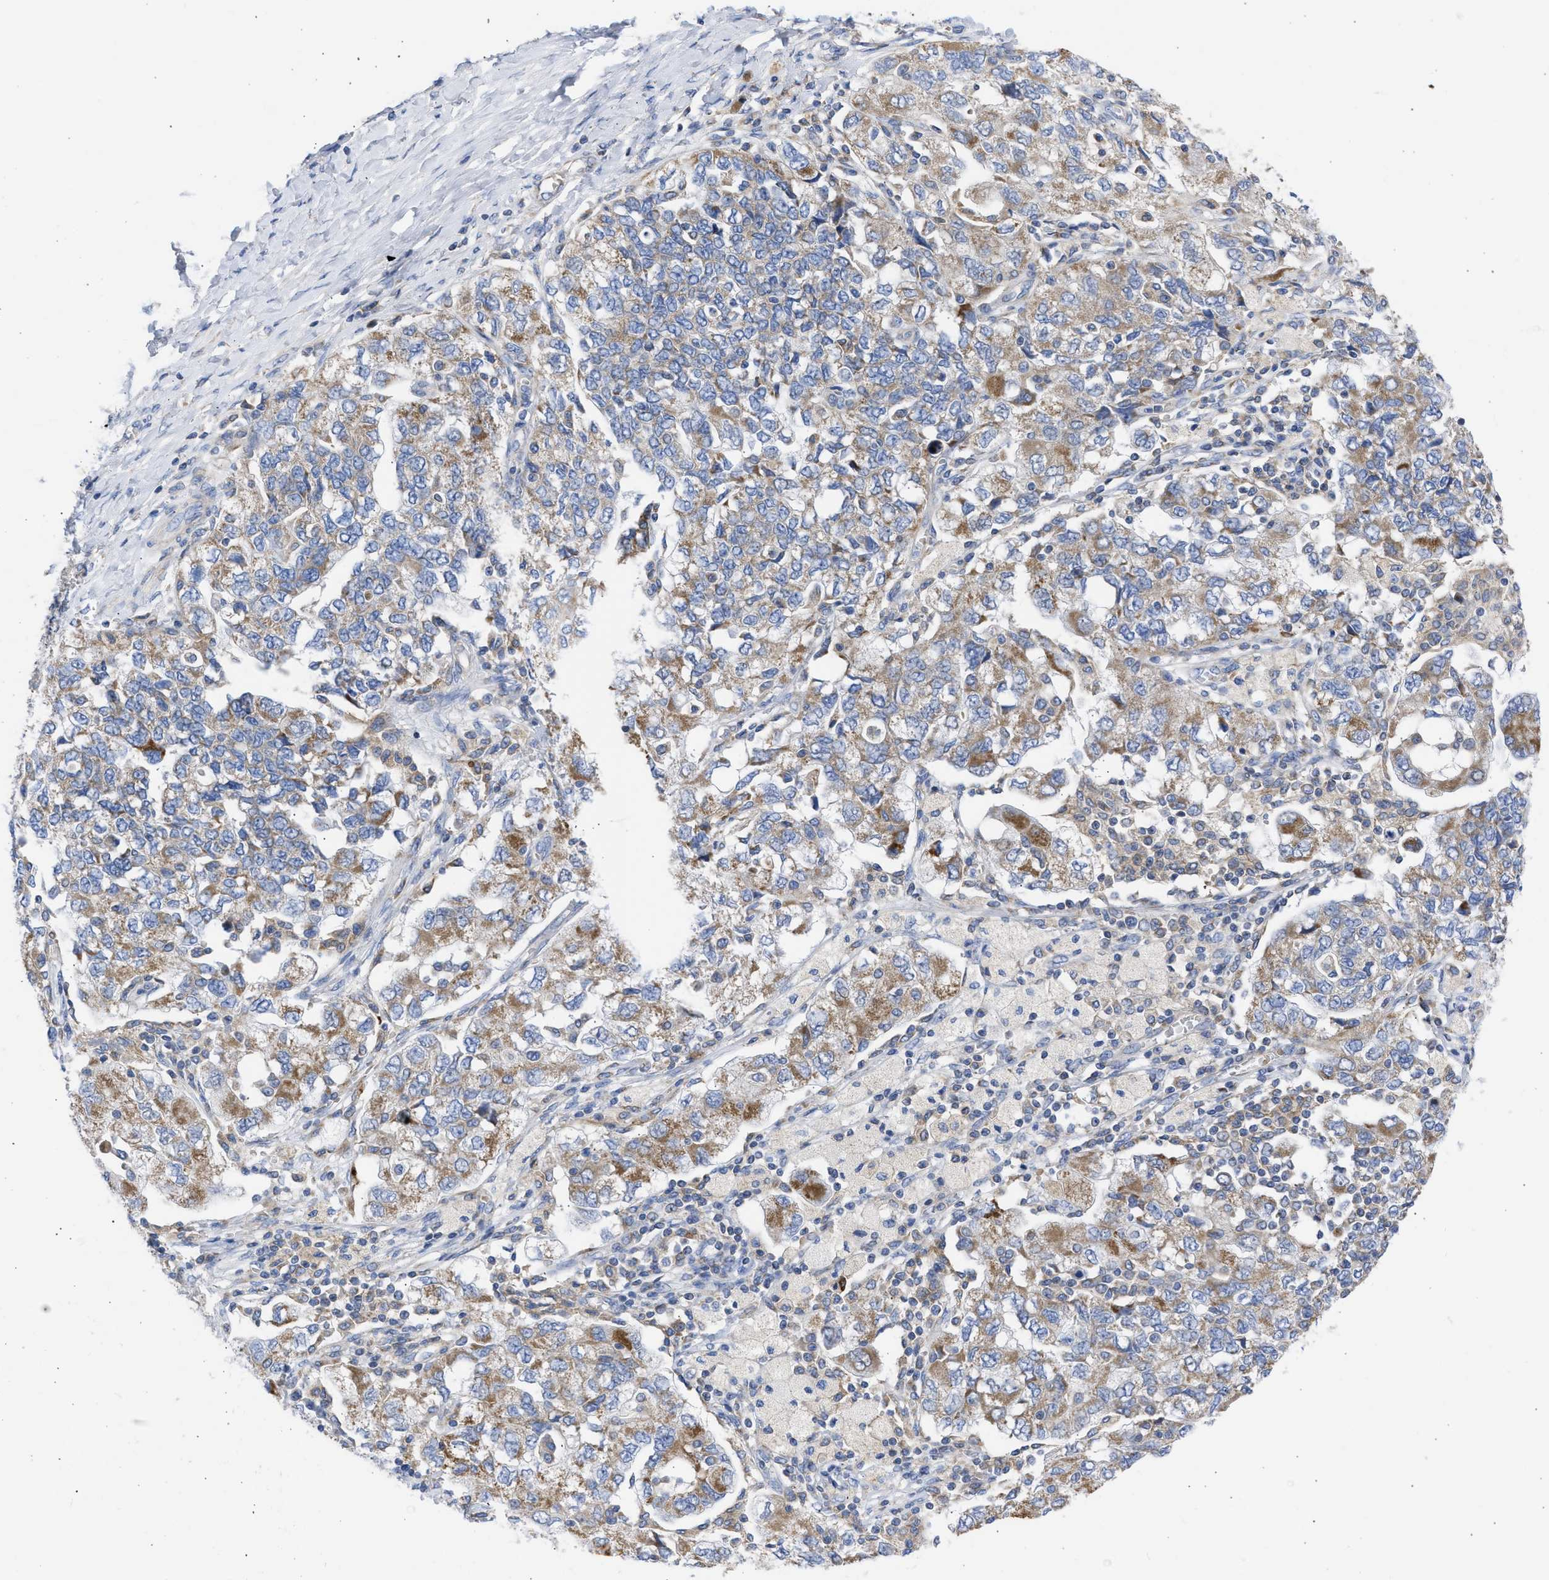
{"staining": {"intensity": "moderate", "quantity": ">75%", "location": "cytoplasmic/membranous"}, "tissue": "ovarian cancer", "cell_type": "Tumor cells", "image_type": "cancer", "snomed": [{"axis": "morphology", "description": "Carcinoma, NOS"}, {"axis": "morphology", "description": "Cystadenocarcinoma, serous, NOS"}, {"axis": "topography", "description": "Ovary"}], "caption": "Ovarian serous cystadenocarcinoma was stained to show a protein in brown. There is medium levels of moderate cytoplasmic/membranous positivity in about >75% of tumor cells.", "gene": "BTG3", "patient": {"sex": "female", "age": 69}}